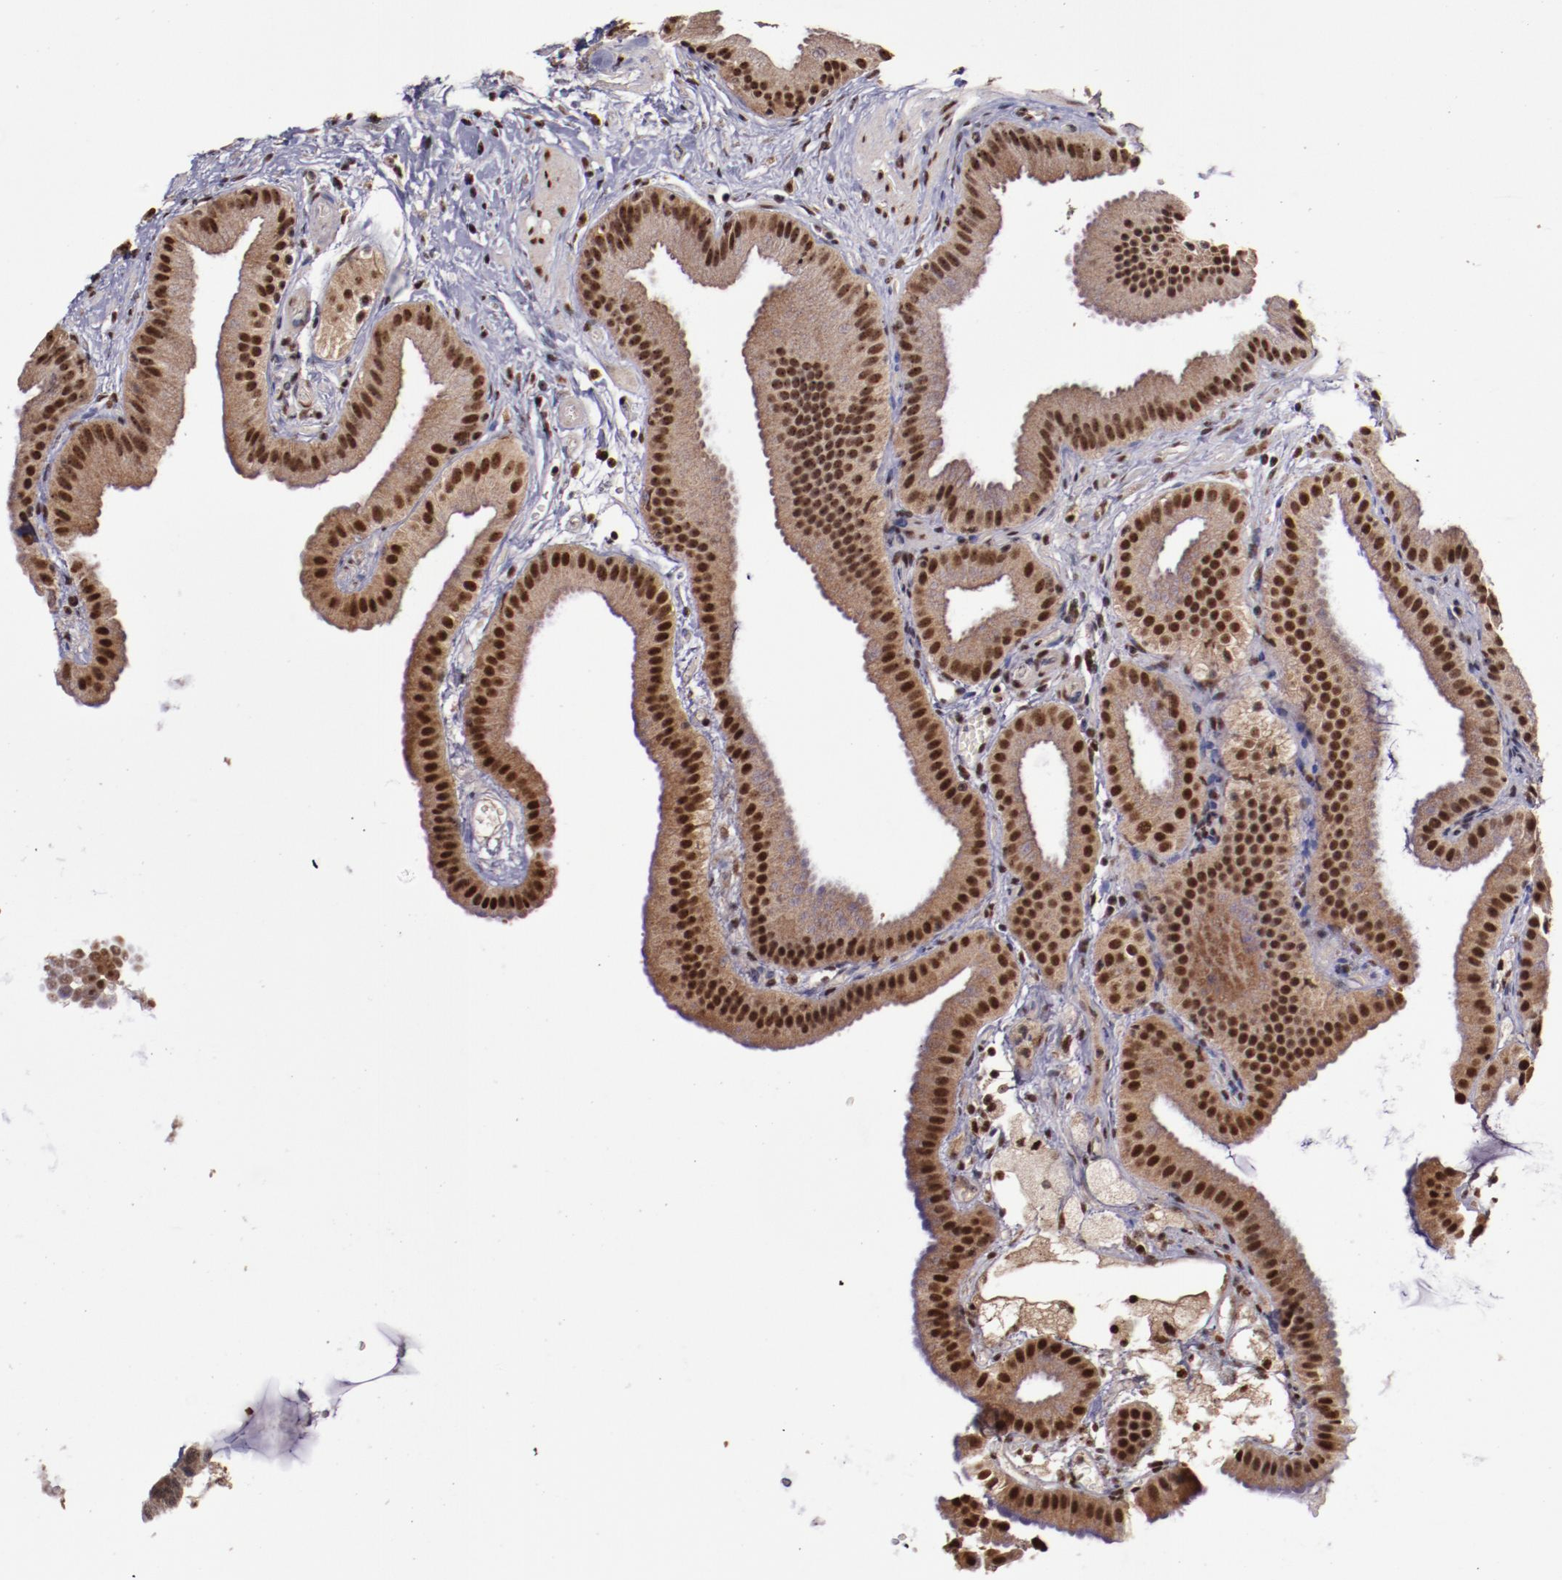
{"staining": {"intensity": "strong", "quantity": ">75%", "location": "cytoplasmic/membranous,nuclear"}, "tissue": "gallbladder", "cell_type": "Glandular cells", "image_type": "normal", "snomed": [{"axis": "morphology", "description": "Normal tissue, NOS"}, {"axis": "topography", "description": "Gallbladder"}], "caption": "DAB immunohistochemical staining of benign human gallbladder reveals strong cytoplasmic/membranous,nuclear protein positivity in approximately >75% of glandular cells.", "gene": "CECR2", "patient": {"sex": "female", "age": 63}}